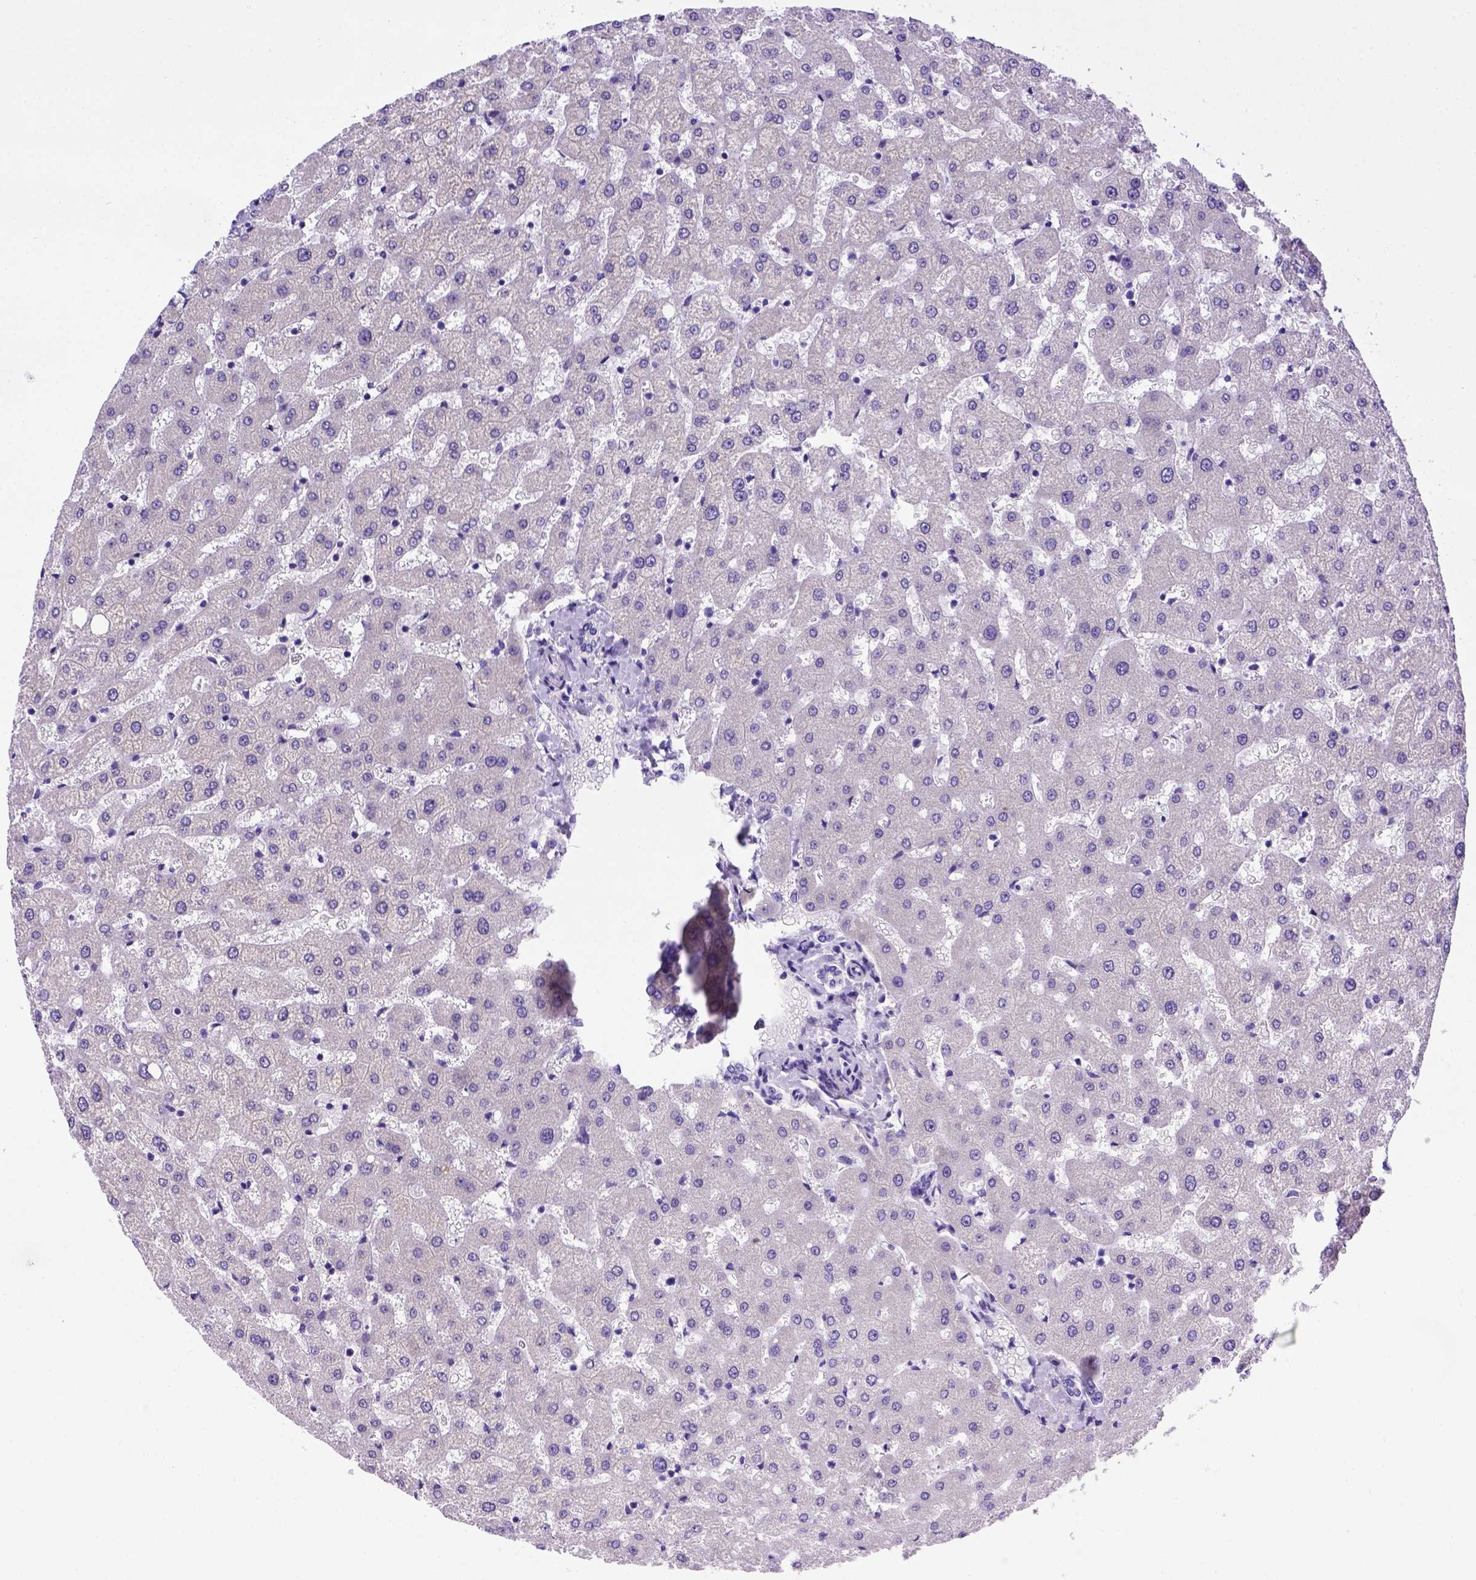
{"staining": {"intensity": "negative", "quantity": "none", "location": "none"}, "tissue": "liver", "cell_type": "Cholangiocytes", "image_type": "normal", "snomed": [{"axis": "morphology", "description": "Normal tissue, NOS"}, {"axis": "topography", "description": "Liver"}], "caption": "Cholangiocytes show no significant protein positivity in benign liver.", "gene": "PTGES", "patient": {"sex": "female", "age": 50}}